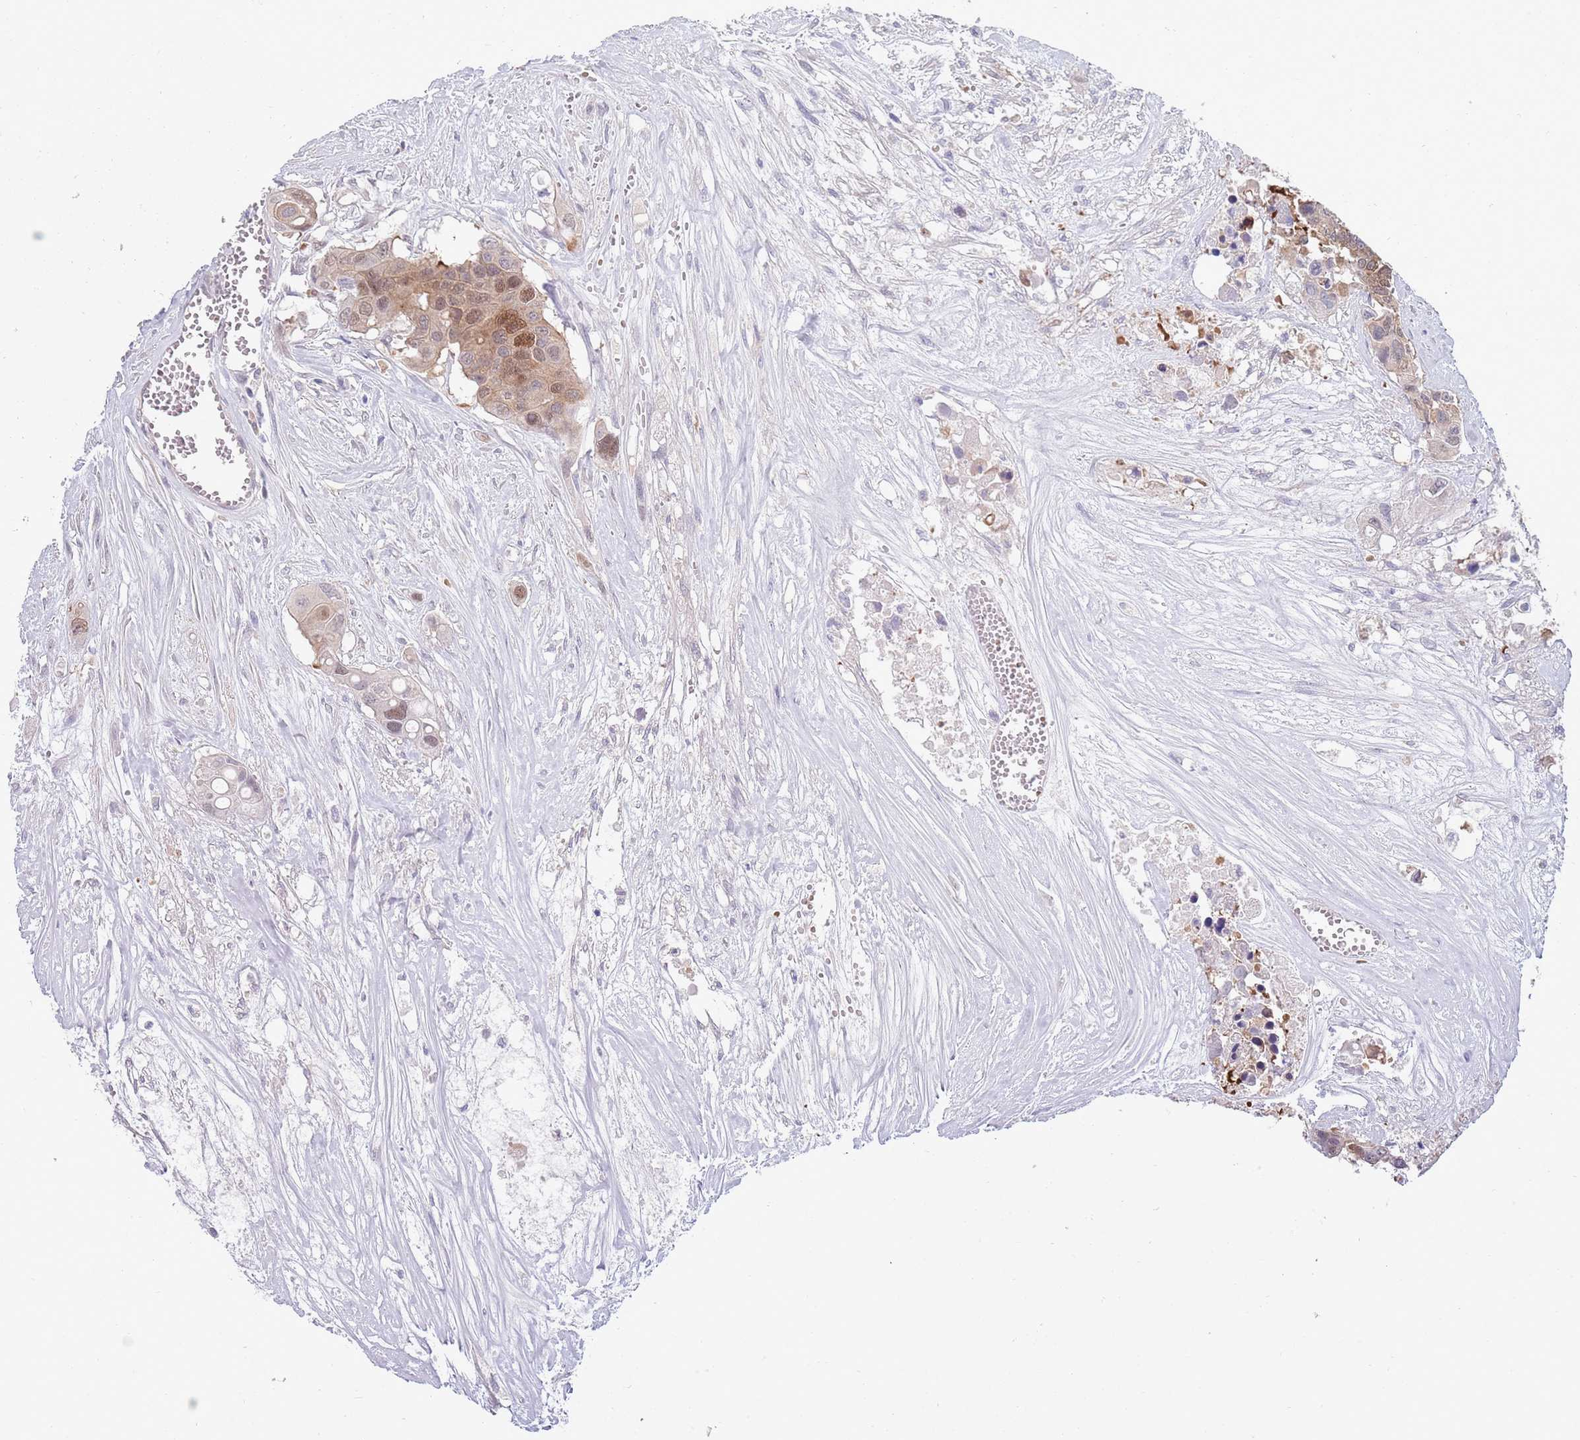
{"staining": {"intensity": "weak", "quantity": ">75%", "location": "cytoplasmic/membranous,nuclear"}, "tissue": "colorectal cancer", "cell_type": "Tumor cells", "image_type": "cancer", "snomed": [{"axis": "morphology", "description": "Adenocarcinoma, NOS"}, {"axis": "topography", "description": "Colon"}], "caption": "Brown immunohistochemical staining in adenocarcinoma (colorectal) demonstrates weak cytoplasmic/membranous and nuclear staining in about >75% of tumor cells.", "gene": "CLNS1A", "patient": {"sex": "male", "age": 77}}